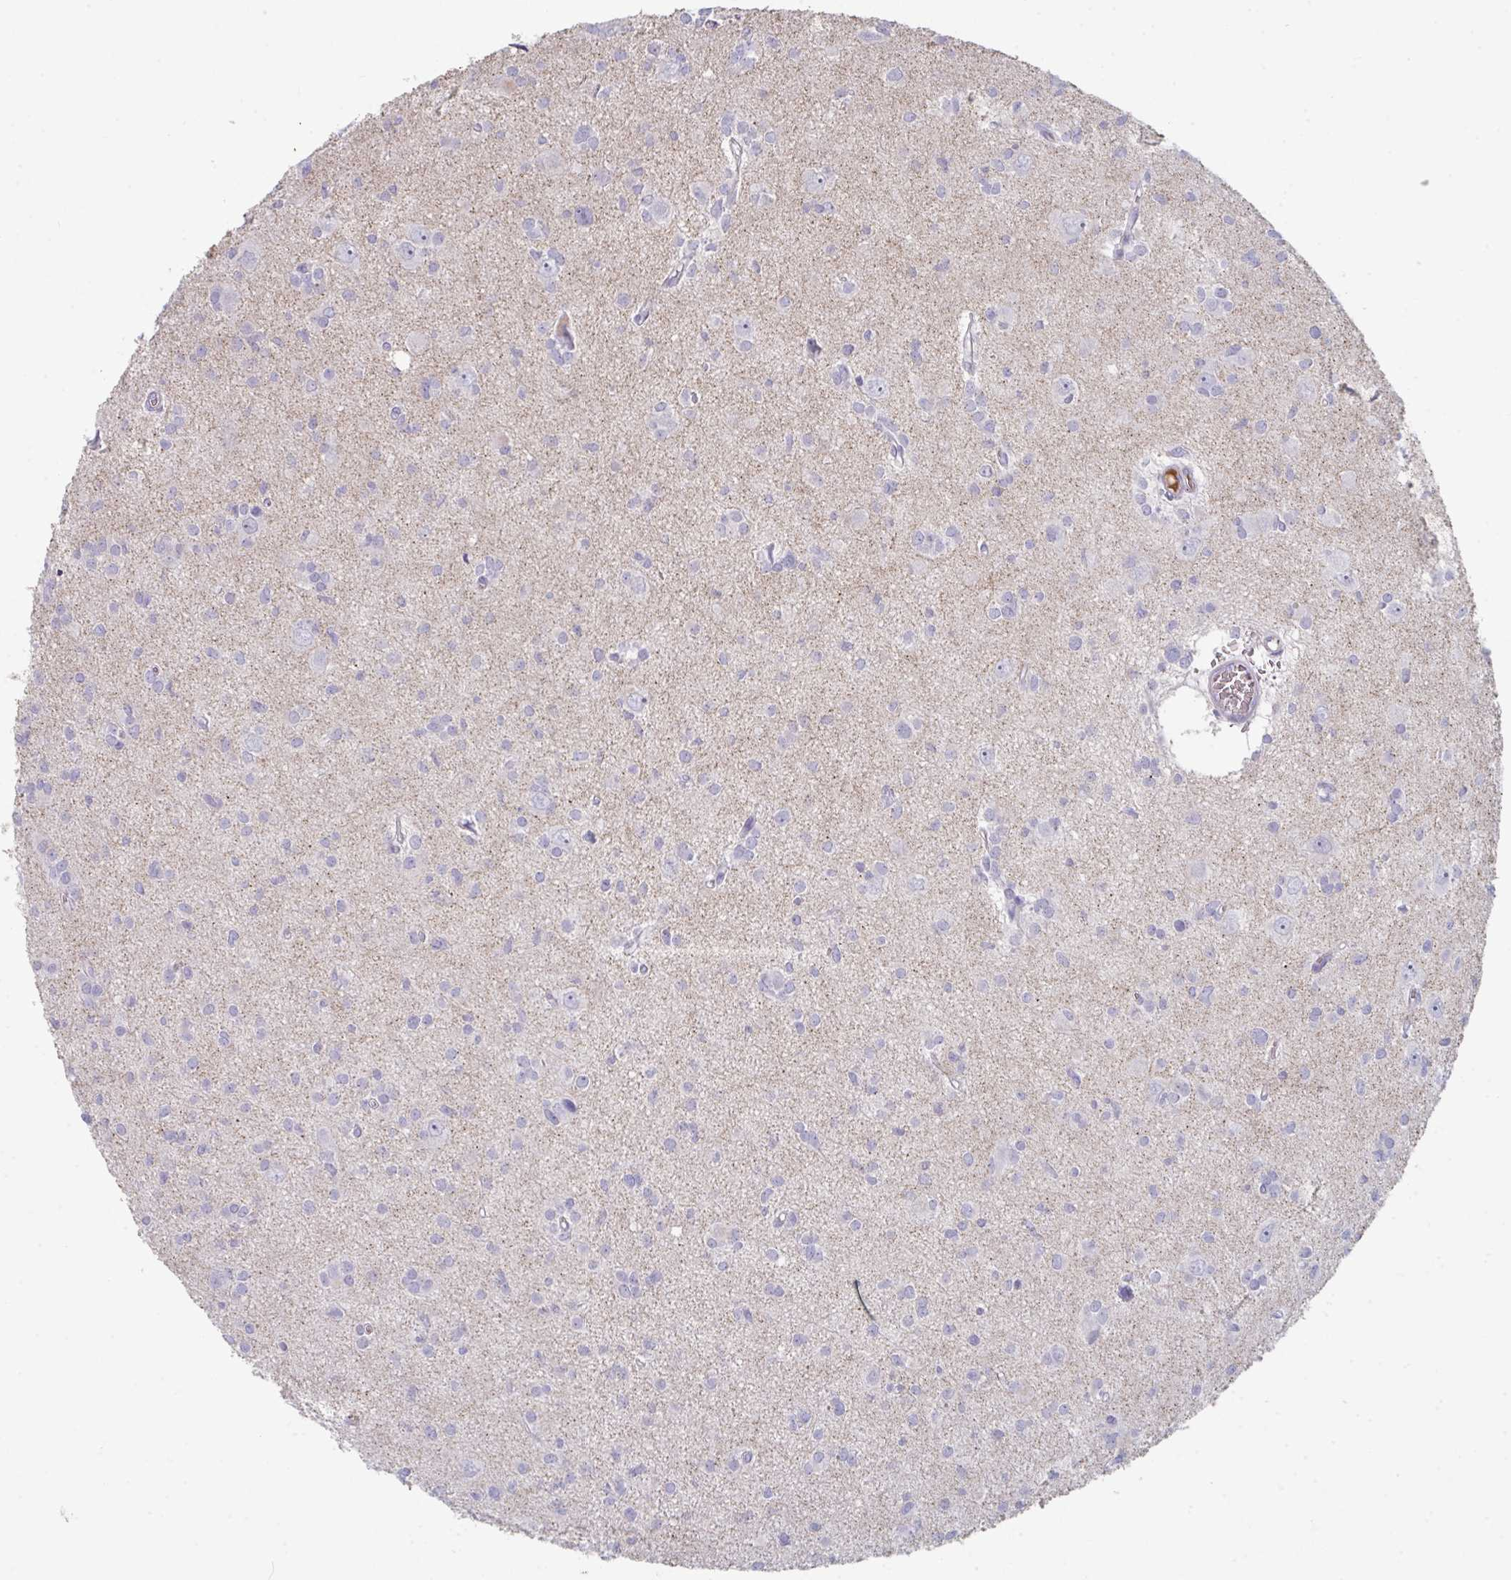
{"staining": {"intensity": "negative", "quantity": "none", "location": "none"}, "tissue": "glioma", "cell_type": "Tumor cells", "image_type": "cancer", "snomed": [{"axis": "morphology", "description": "Glioma, malignant, High grade"}, {"axis": "topography", "description": "Brain"}], "caption": "Immunohistochemistry photomicrograph of neoplastic tissue: human malignant high-grade glioma stained with DAB reveals no significant protein positivity in tumor cells.", "gene": "HGFAC", "patient": {"sex": "male", "age": 23}}